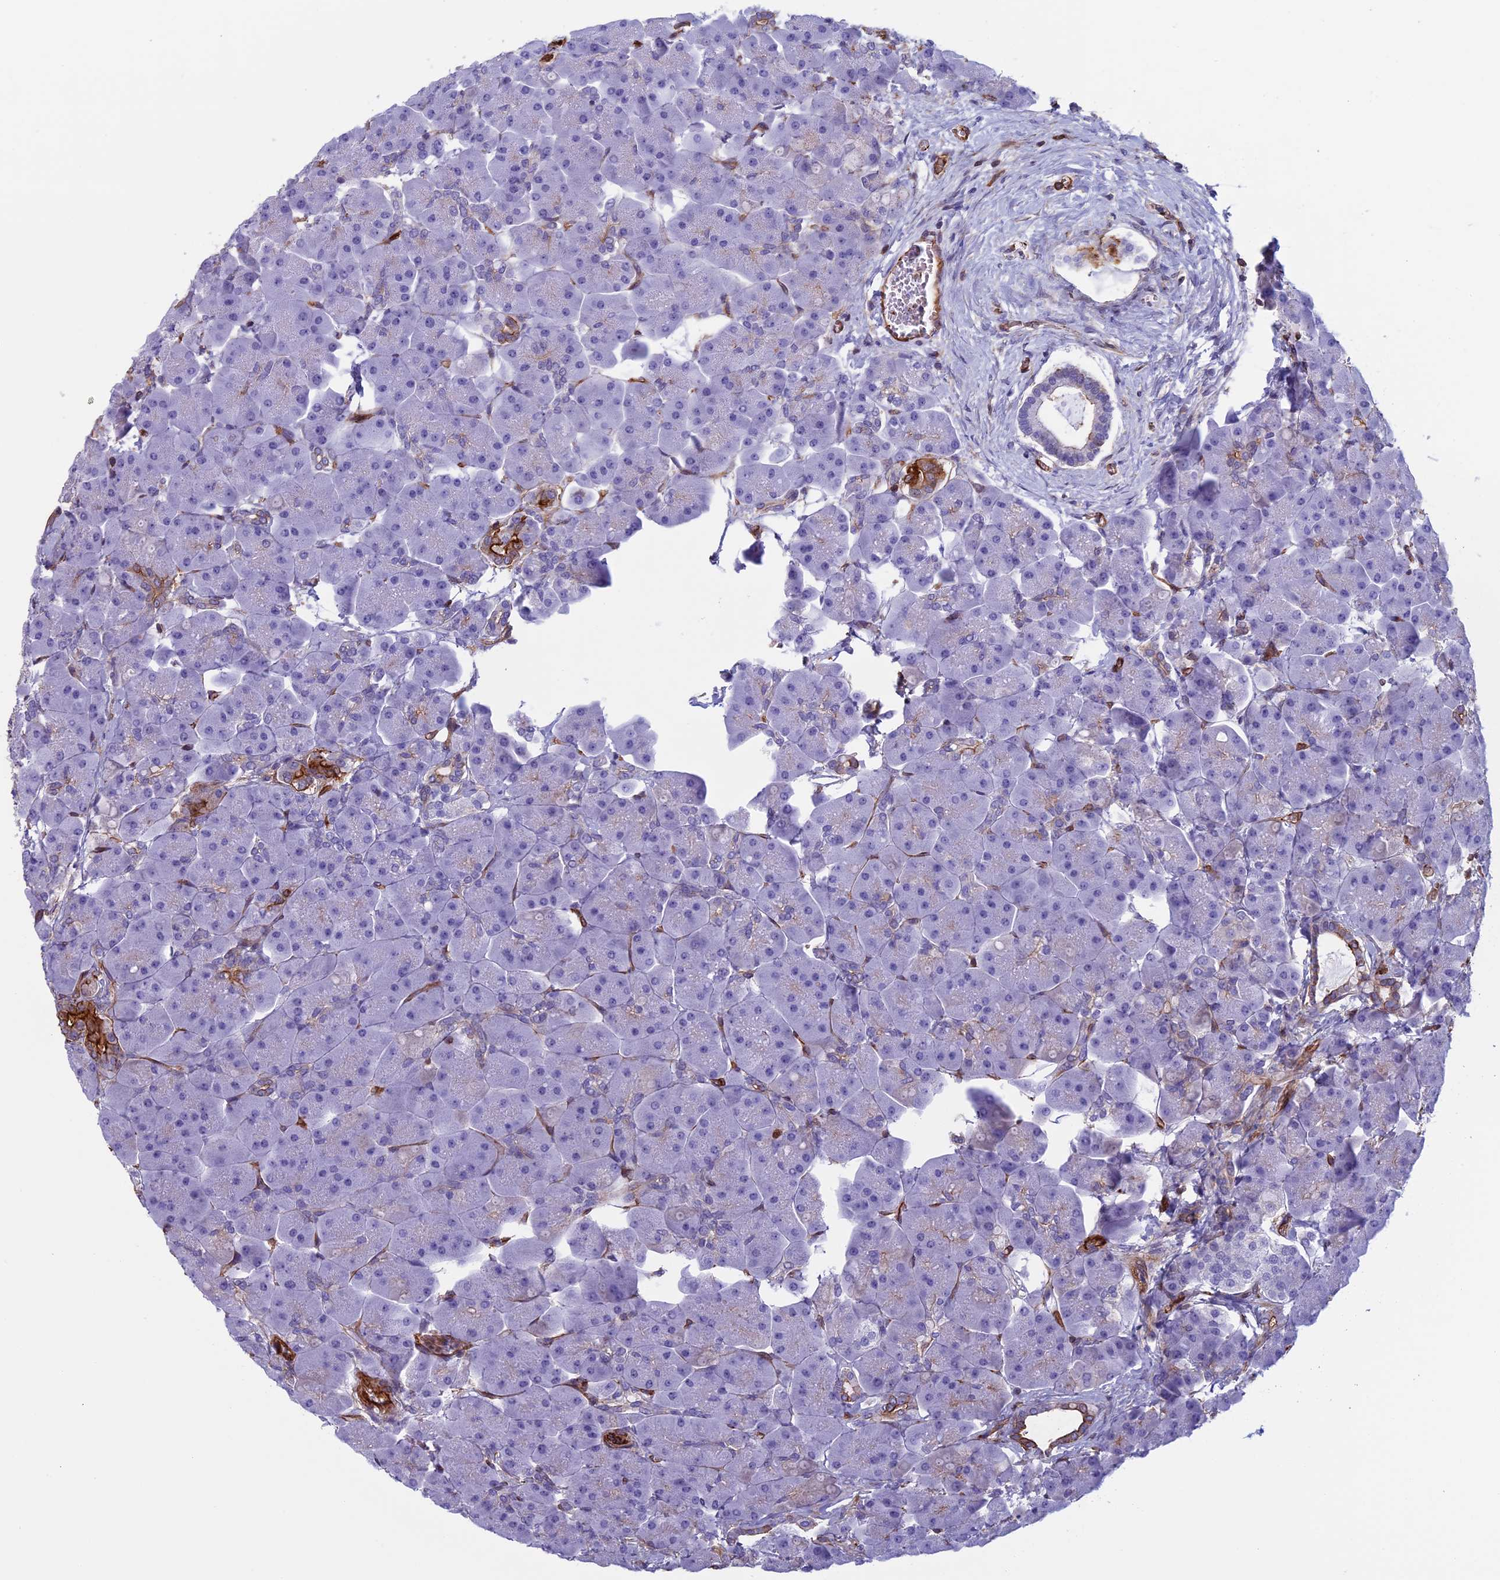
{"staining": {"intensity": "strong", "quantity": "<25%", "location": "cytoplasmic/membranous"}, "tissue": "pancreas", "cell_type": "Exocrine glandular cells", "image_type": "normal", "snomed": [{"axis": "morphology", "description": "Normal tissue, NOS"}, {"axis": "topography", "description": "Pancreas"}], "caption": "A micrograph showing strong cytoplasmic/membranous expression in about <25% of exocrine glandular cells in normal pancreas, as visualized by brown immunohistochemical staining.", "gene": "ANGPTL2", "patient": {"sex": "male", "age": 66}}